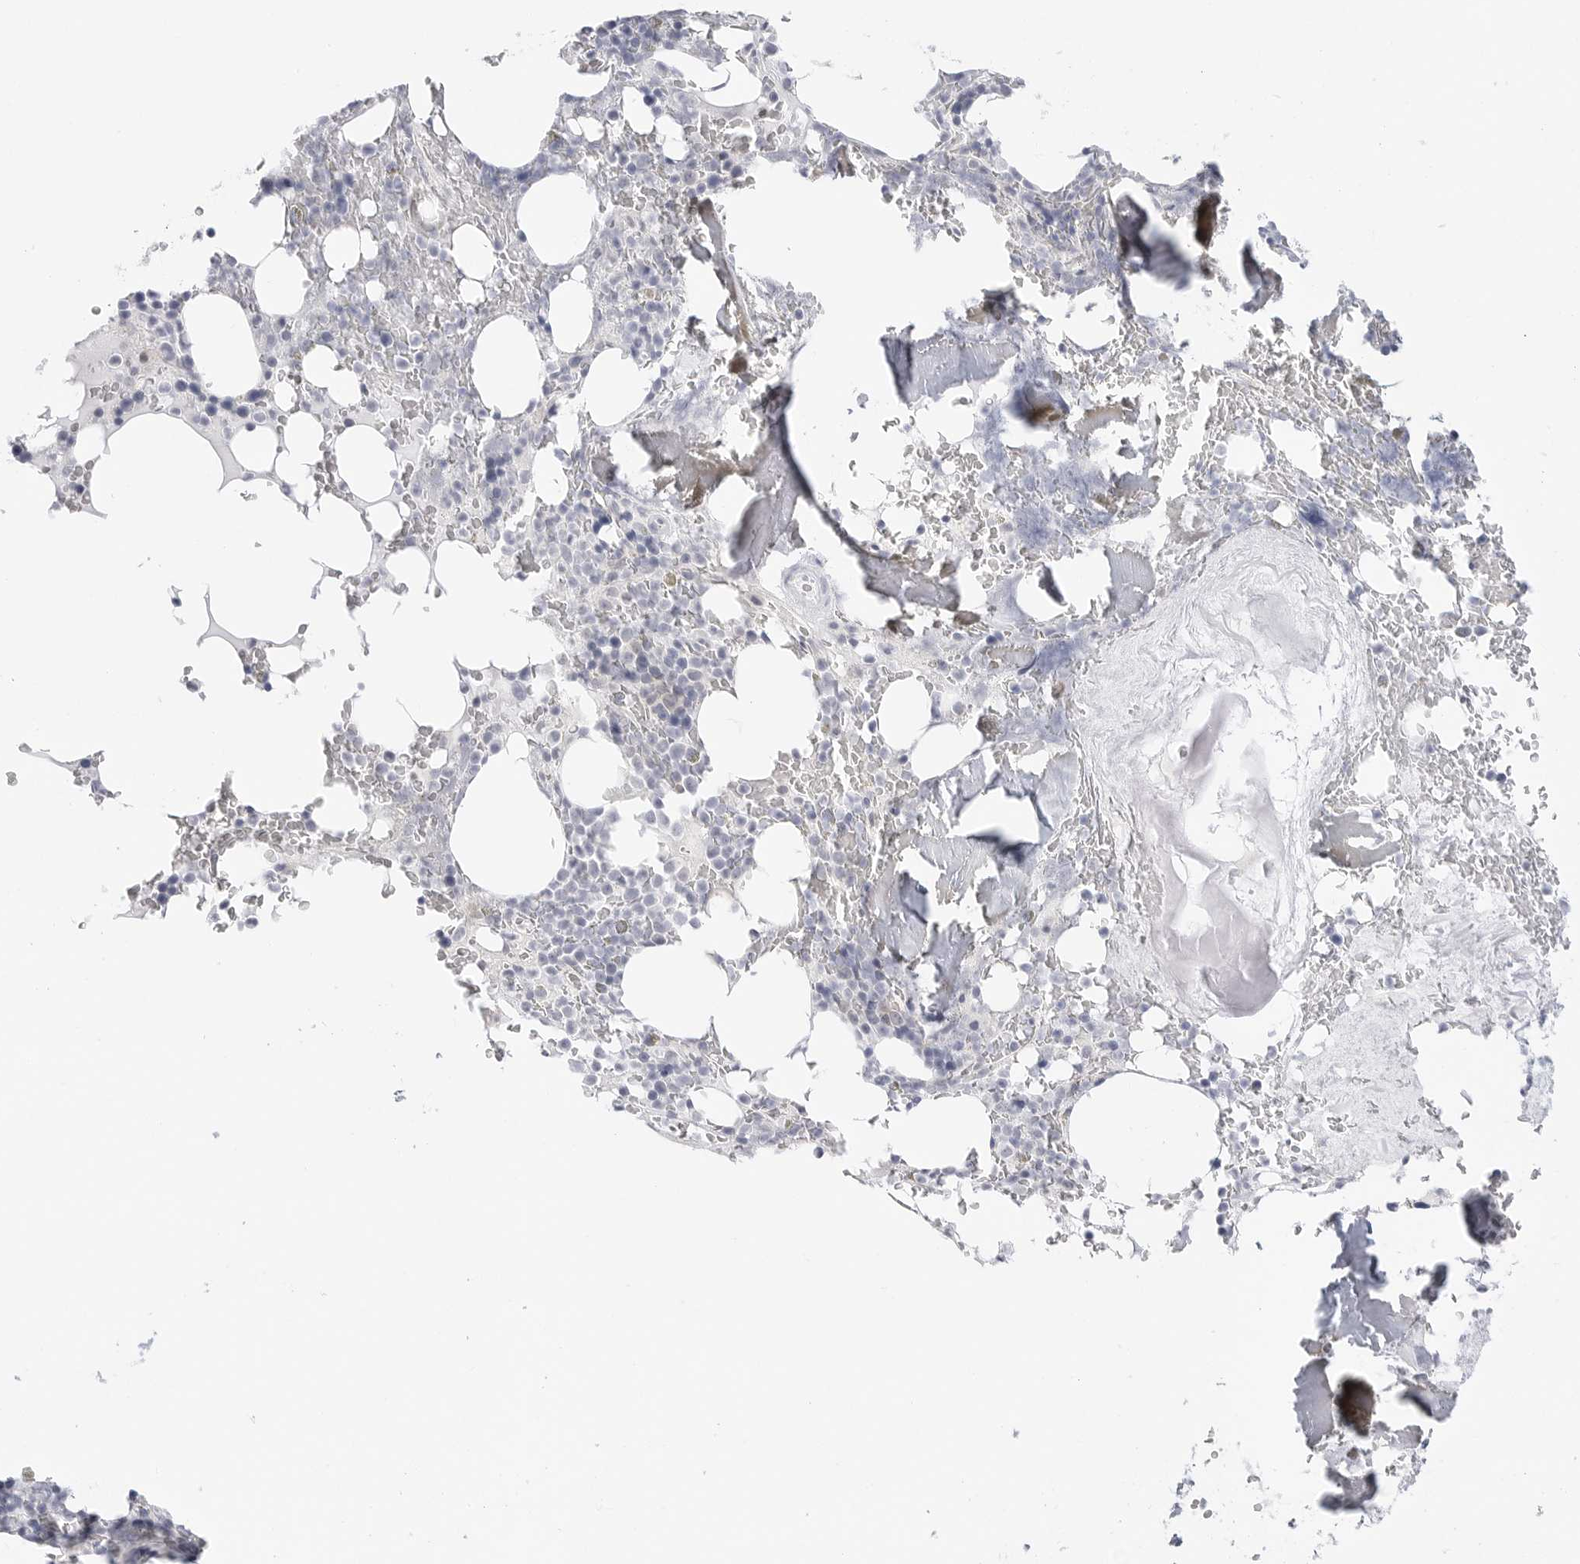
{"staining": {"intensity": "negative", "quantity": "none", "location": "none"}, "tissue": "bone marrow", "cell_type": "Hematopoietic cells", "image_type": "normal", "snomed": [{"axis": "morphology", "description": "Normal tissue, NOS"}, {"axis": "topography", "description": "Bone marrow"}], "caption": "IHC micrograph of normal bone marrow: human bone marrow stained with DAB (3,3'-diaminobenzidine) demonstrates no significant protein expression in hematopoietic cells. The staining is performed using DAB brown chromogen with nuclei counter-stained in using hematoxylin.", "gene": "SLC19A1", "patient": {"sex": "male", "age": 58}}